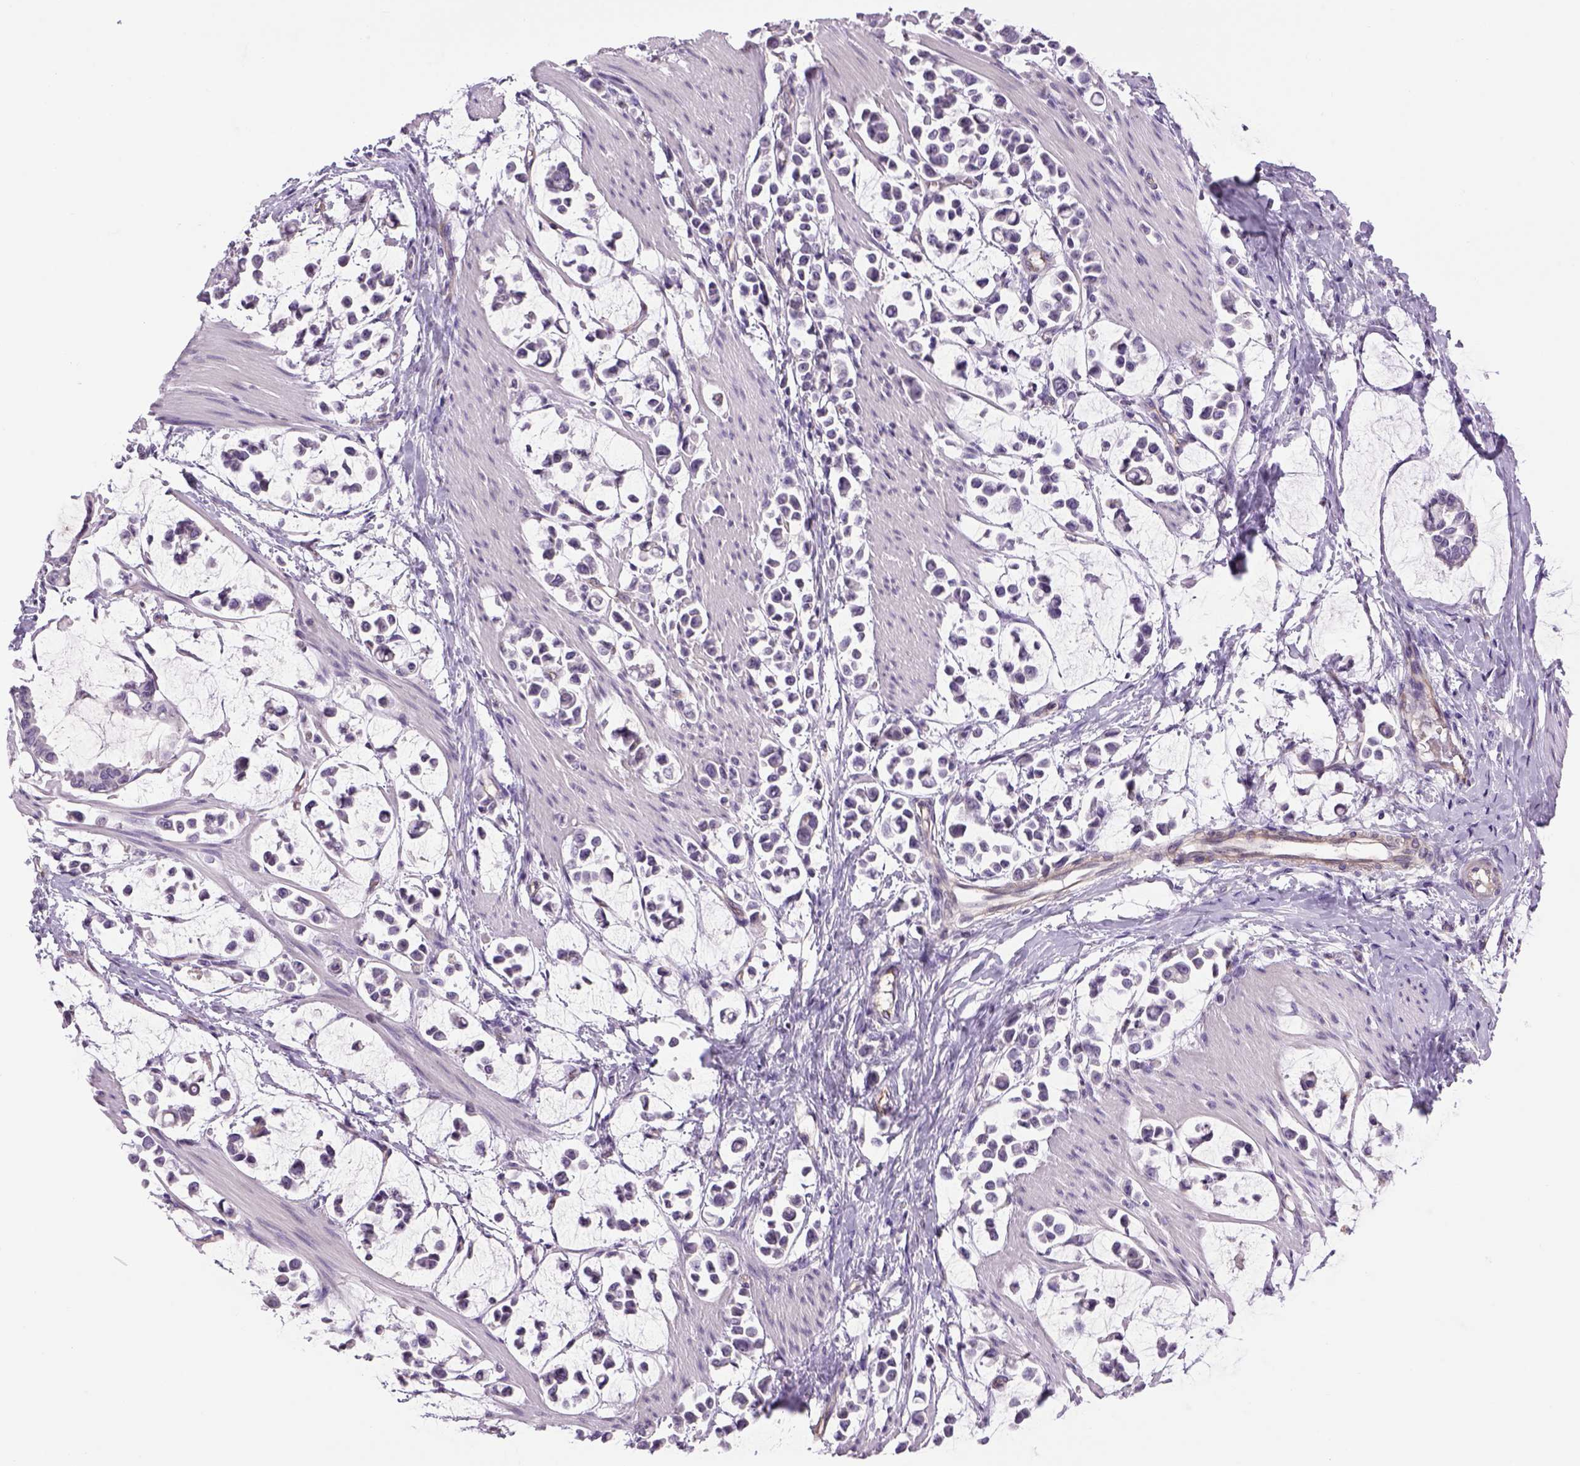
{"staining": {"intensity": "negative", "quantity": "none", "location": "none"}, "tissue": "stomach cancer", "cell_type": "Tumor cells", "image_type": "cancer", "snomed": [{"axis": "morphology", "description": "Adenocarcinoma, NOS"}, {"axis": "topography", "description": "Stomach"}], "caption": "Human stomach cancer (adenocarcinoma) stained for a protein using immunohistochemistry demonstrates no expression in tumor cells.", "gene": "PRRT1", "patient": {"sex": "male", "age": 82}}